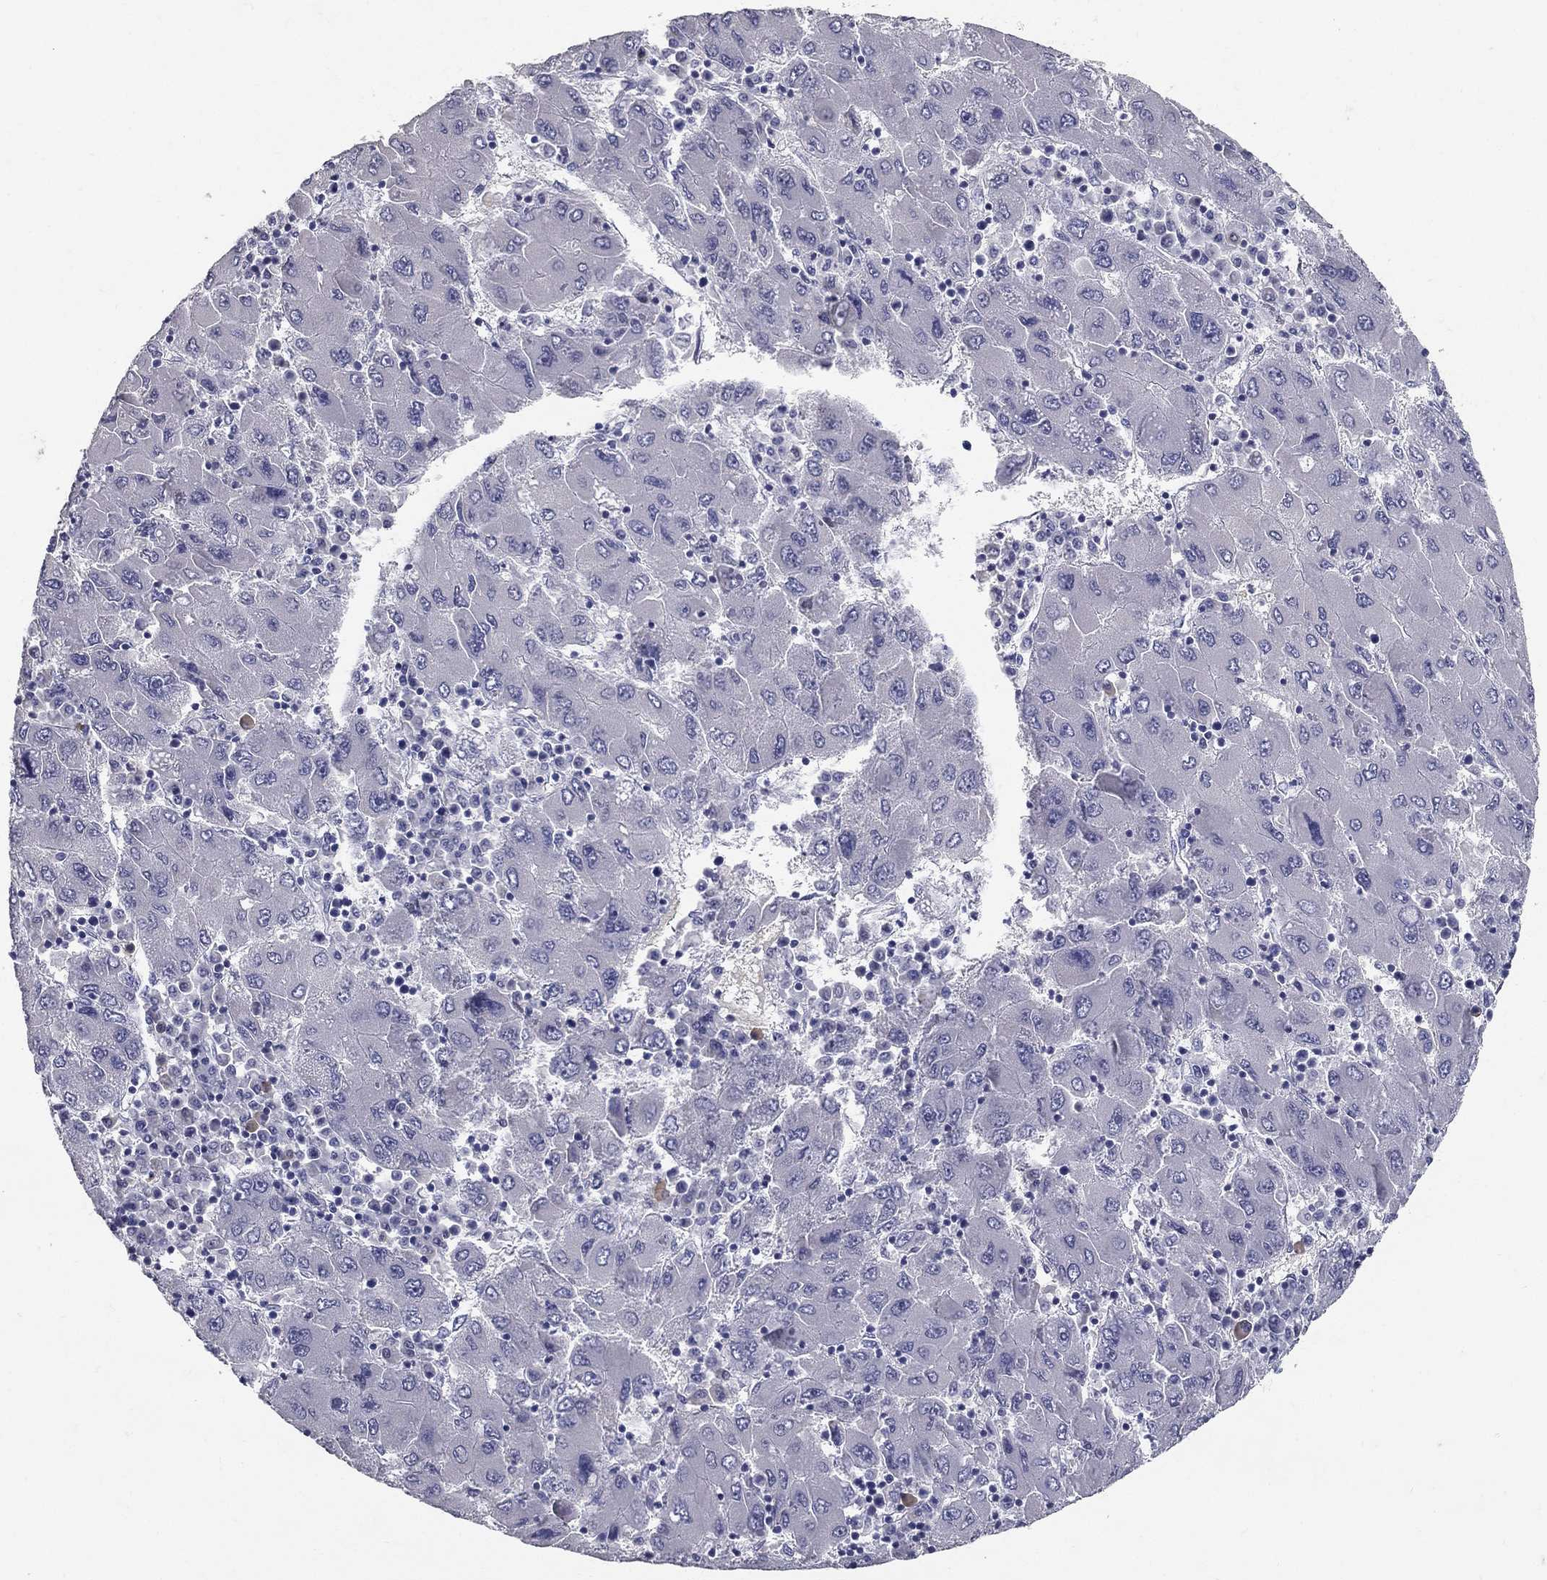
{"staining": {"intensity": "negative", "quantity": "none", "location": "none"}, "tissue": "liver cancer", "cell_type": "Tumor cells", "image_type": "cancer", "snomed": [{"axis": "morphology", "description": "Carcinoma, Hepatocellular, NOS"}, {"axis": "topography", "description": "Liver"}], "caption": "A high-resolution micrograph shows immunohistochemistry (IHC) staining of liver hepatocellular carcinoma, which exhibits no significant positivity in tumor cells. (Brightfield microscopy of DAB (3,3'-diaminobenzidine) immunohistochemistry at high magnification).", "gene": "POMC", "patient": {"sex": "male", "age": 75}}